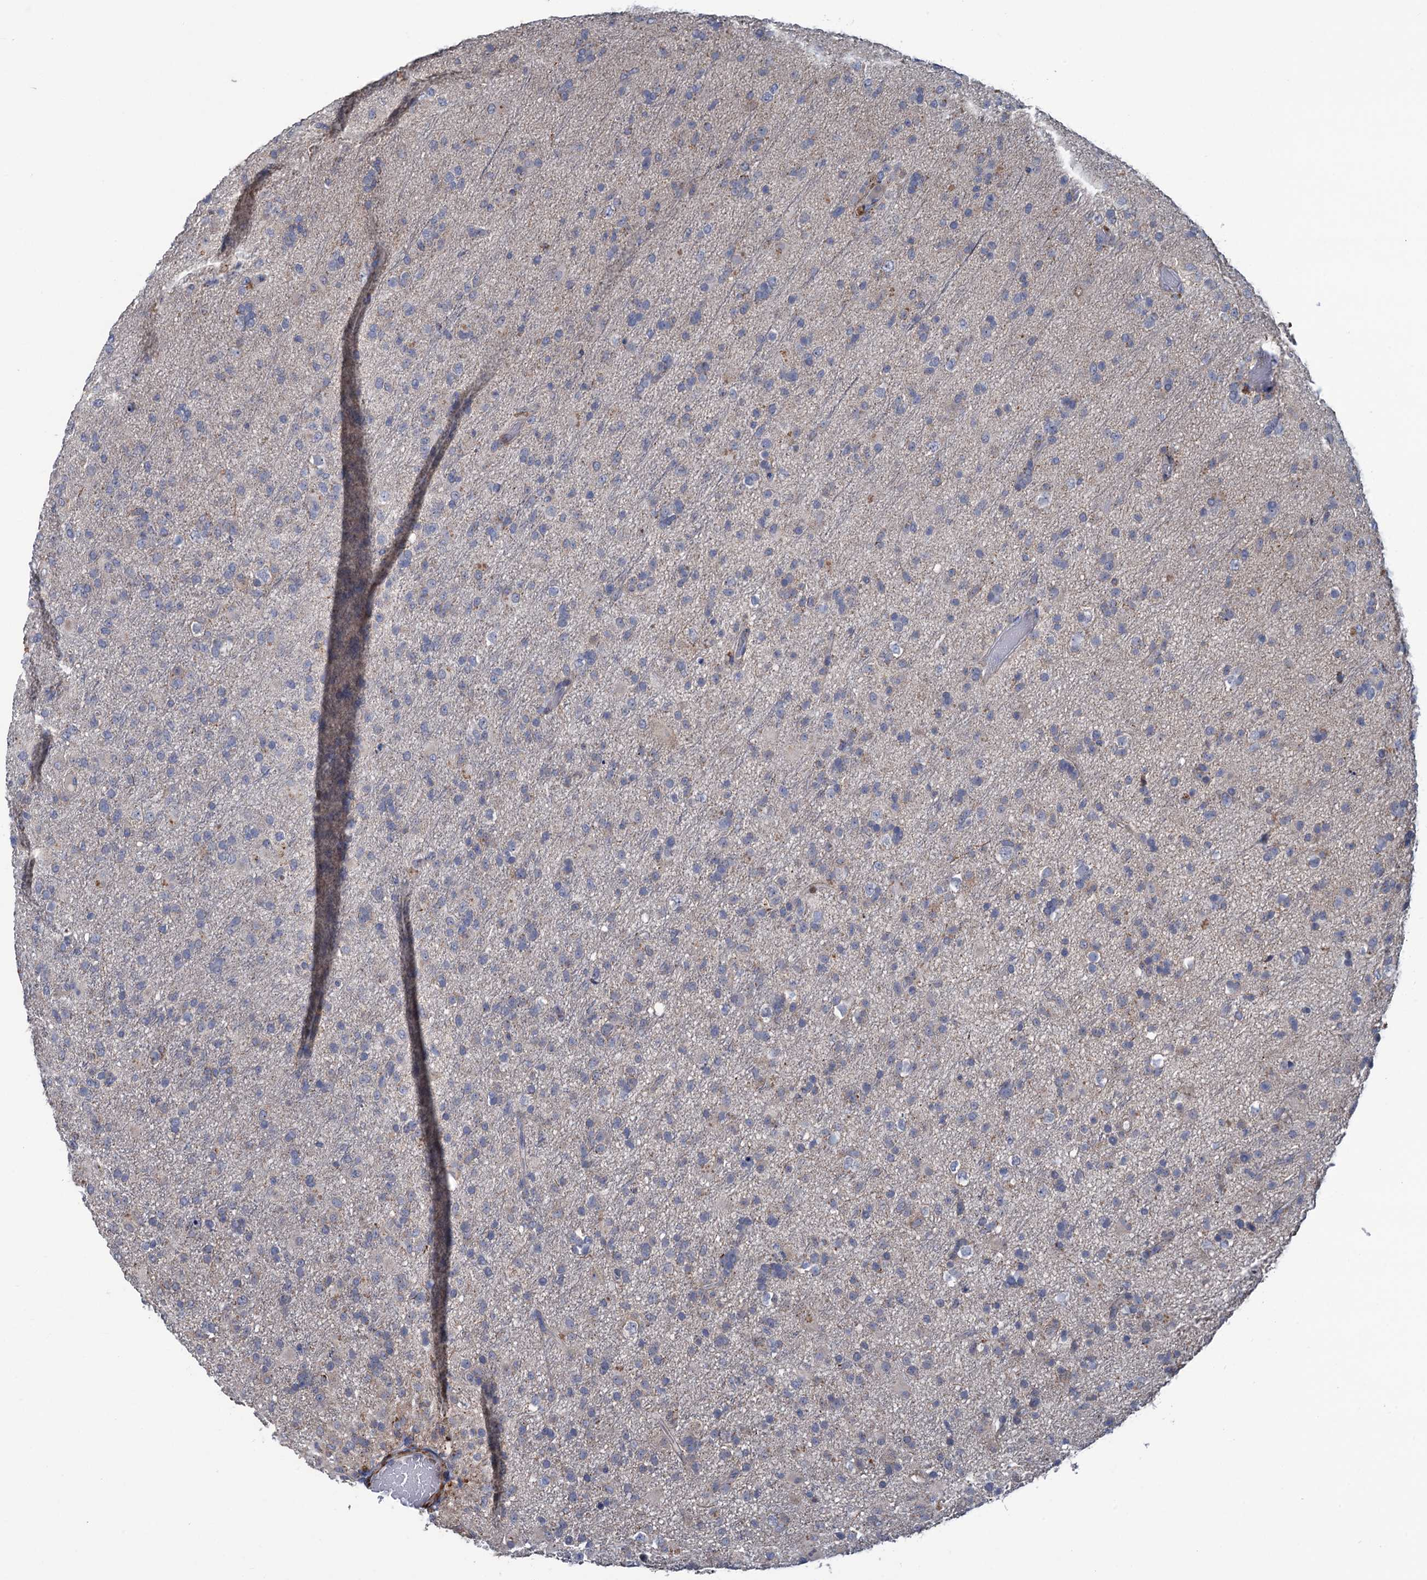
{"staining": {"intensity": "negative", "quantity": "none", "location": "none"}, "tissue": "glioma", "cell_type": "Tumor cells", "image_type": "cancer", "snomed": [{"axis": "morphology", "description": "Glioma, malignant, Low grade"}, {"axis": "topography", "description": "Brain"}], "caption": "High magnification brightfield microscopy of glioma stained with DAB (3,3'-diaminobenzidine) (brown) and counterstained with hematoxylin (blue): tumor cells show no significant positivity.", "gene": "ESYT3", "patient": {"sex": "male", "age": 65}}